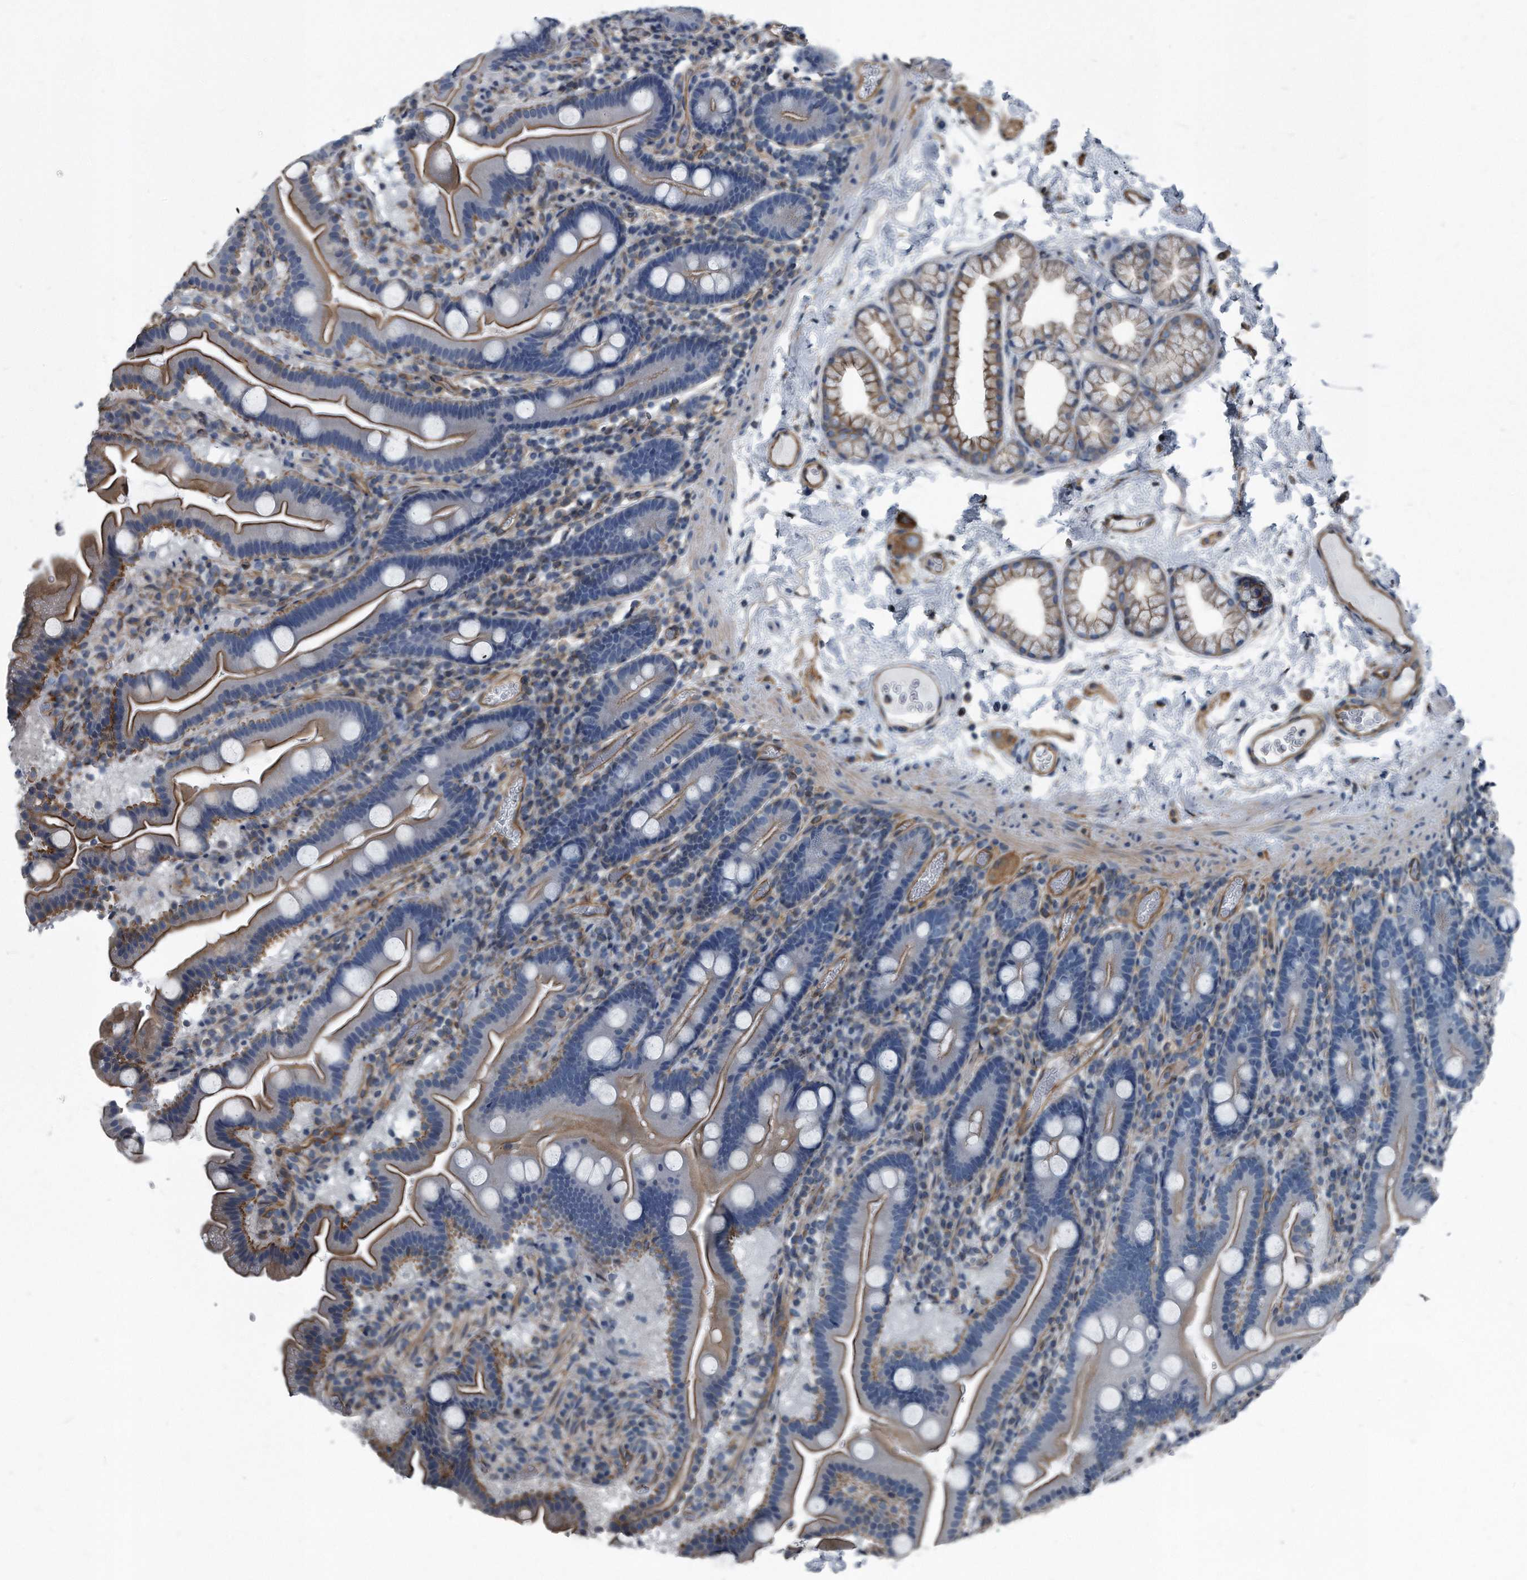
{"staining": {"intensity": "moderate", "quantity": "25%-75%", "location": "cytoplasmic/membranous"}, "tissue": "duodenum", "cell_type": "Glandular cells", "image_type": "normal", "snomed": [{"axis": "morphology", "description": "Normal tissue, NOS"}, {"axis": "topography", "description": "Duodenum"}], "caption": "An immunohistochemistry photomicrograph of unremarkable tissue is shown. Protein staining in brown labels moderate cytoplasmic/membranous positivity in duodenum within glandular cells.", "gene": "PLEC", "patient": {"sex": "male", "age": 55}}